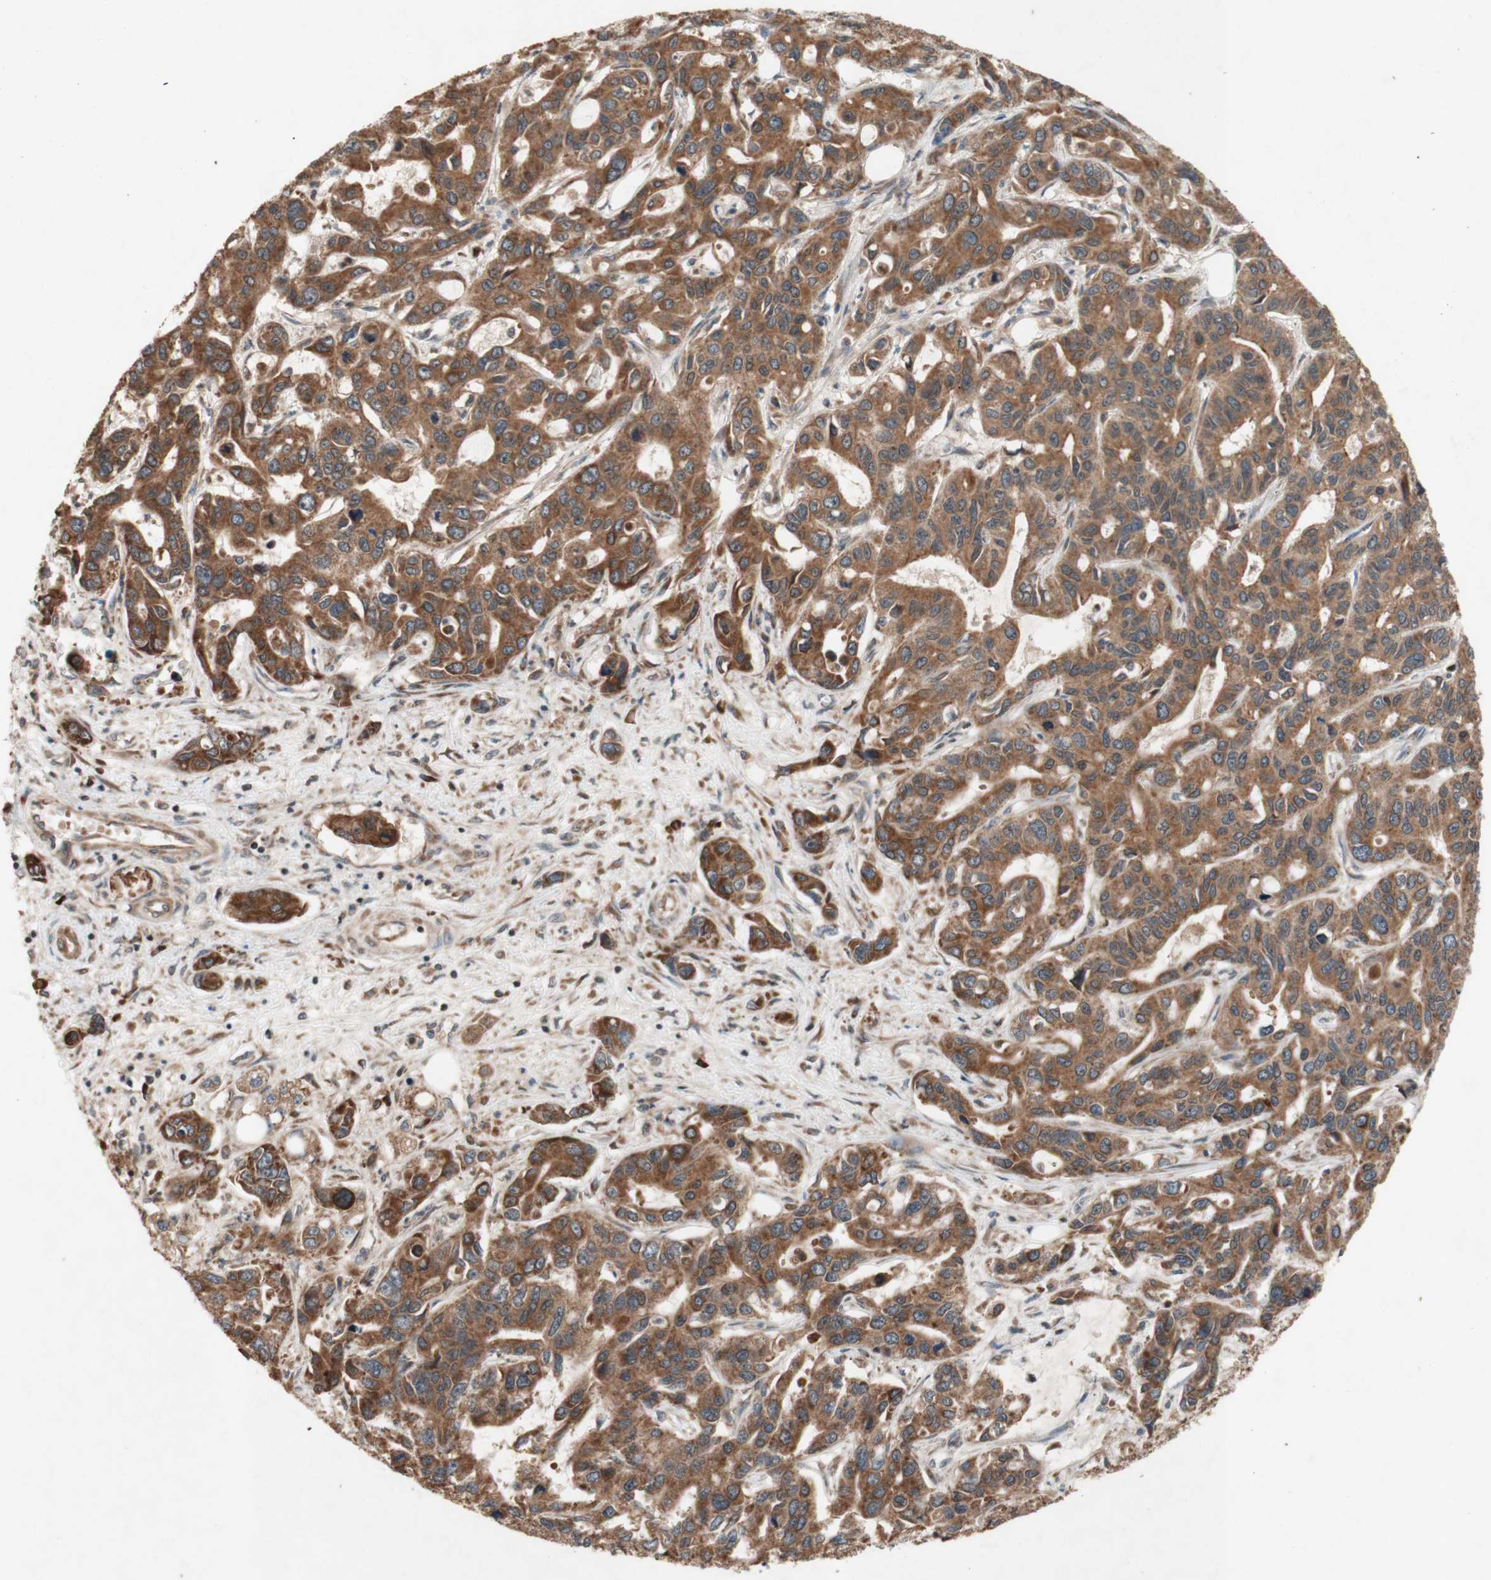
{"staining": {"intensity": "strong", "quantity": ">75%", "location": "cytoplasmic/membranous"}, "tissue": "liver cancer", "cell_type": "Tumor cells", "image_type": "cancer", "snomed": [{"axis": "morphology", "description": "Cholangiocarcinoma"}, {"axis": "topography", "description": "Liver"}], "caption": "Tumor cells display high levels of strong cytoplasmic/membranous staining in about >75% of cells in liver cancer (cholangiocarcinoma).", "gene": "DDOST", "patient": {"sex": "female", "age": 65}}